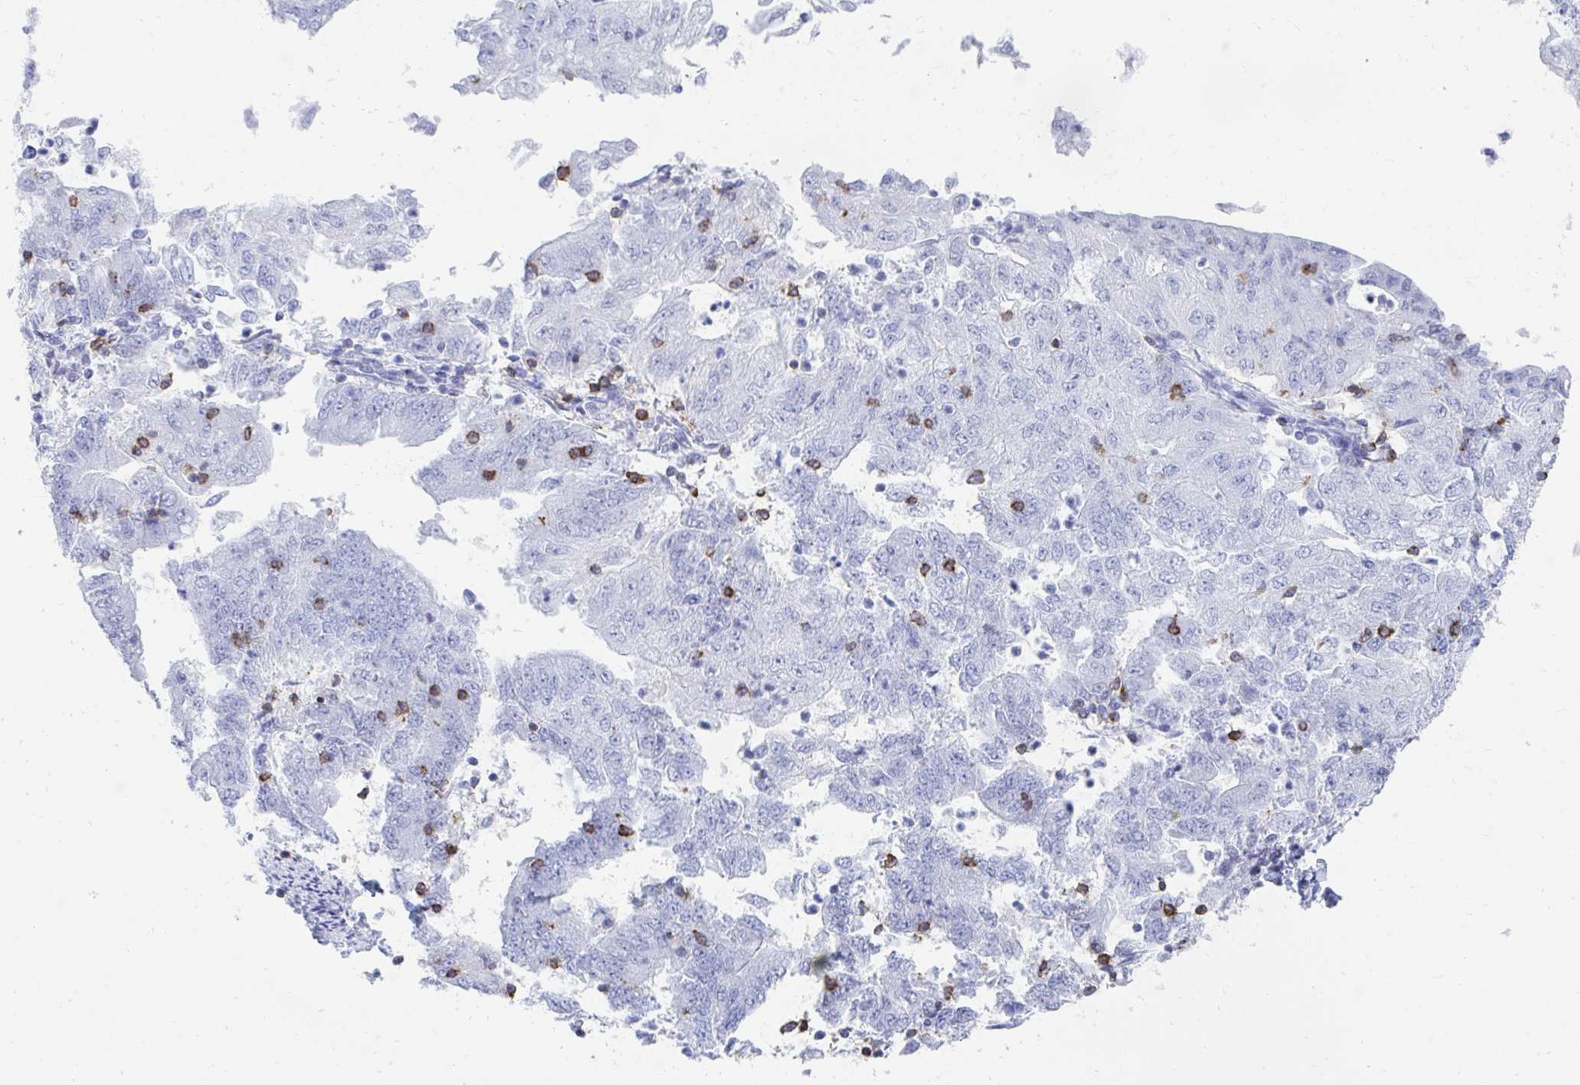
{"staining": {"intensity": "negative", "quantity": "none", "location": "none"}, "tissue": "endometrial cancer", "cell_type": "Tumor cells", "image_type": "cancer", "snomed": [{"axis": "morphology", "description": "Adenocarcinoma, NOS"}, {"axis": "topography", "description": "Endometrium"}], "caption": "An immunohistochemistry histopathology image of endometrial cancer (adenocarcinoma) is shown. There is no staining in tumor cells of endometrial cancer (adenocarcinoma). Nuclei are stained in blue.", "gene": "CD7", "patient": {"sex": "female", "age": 70}}